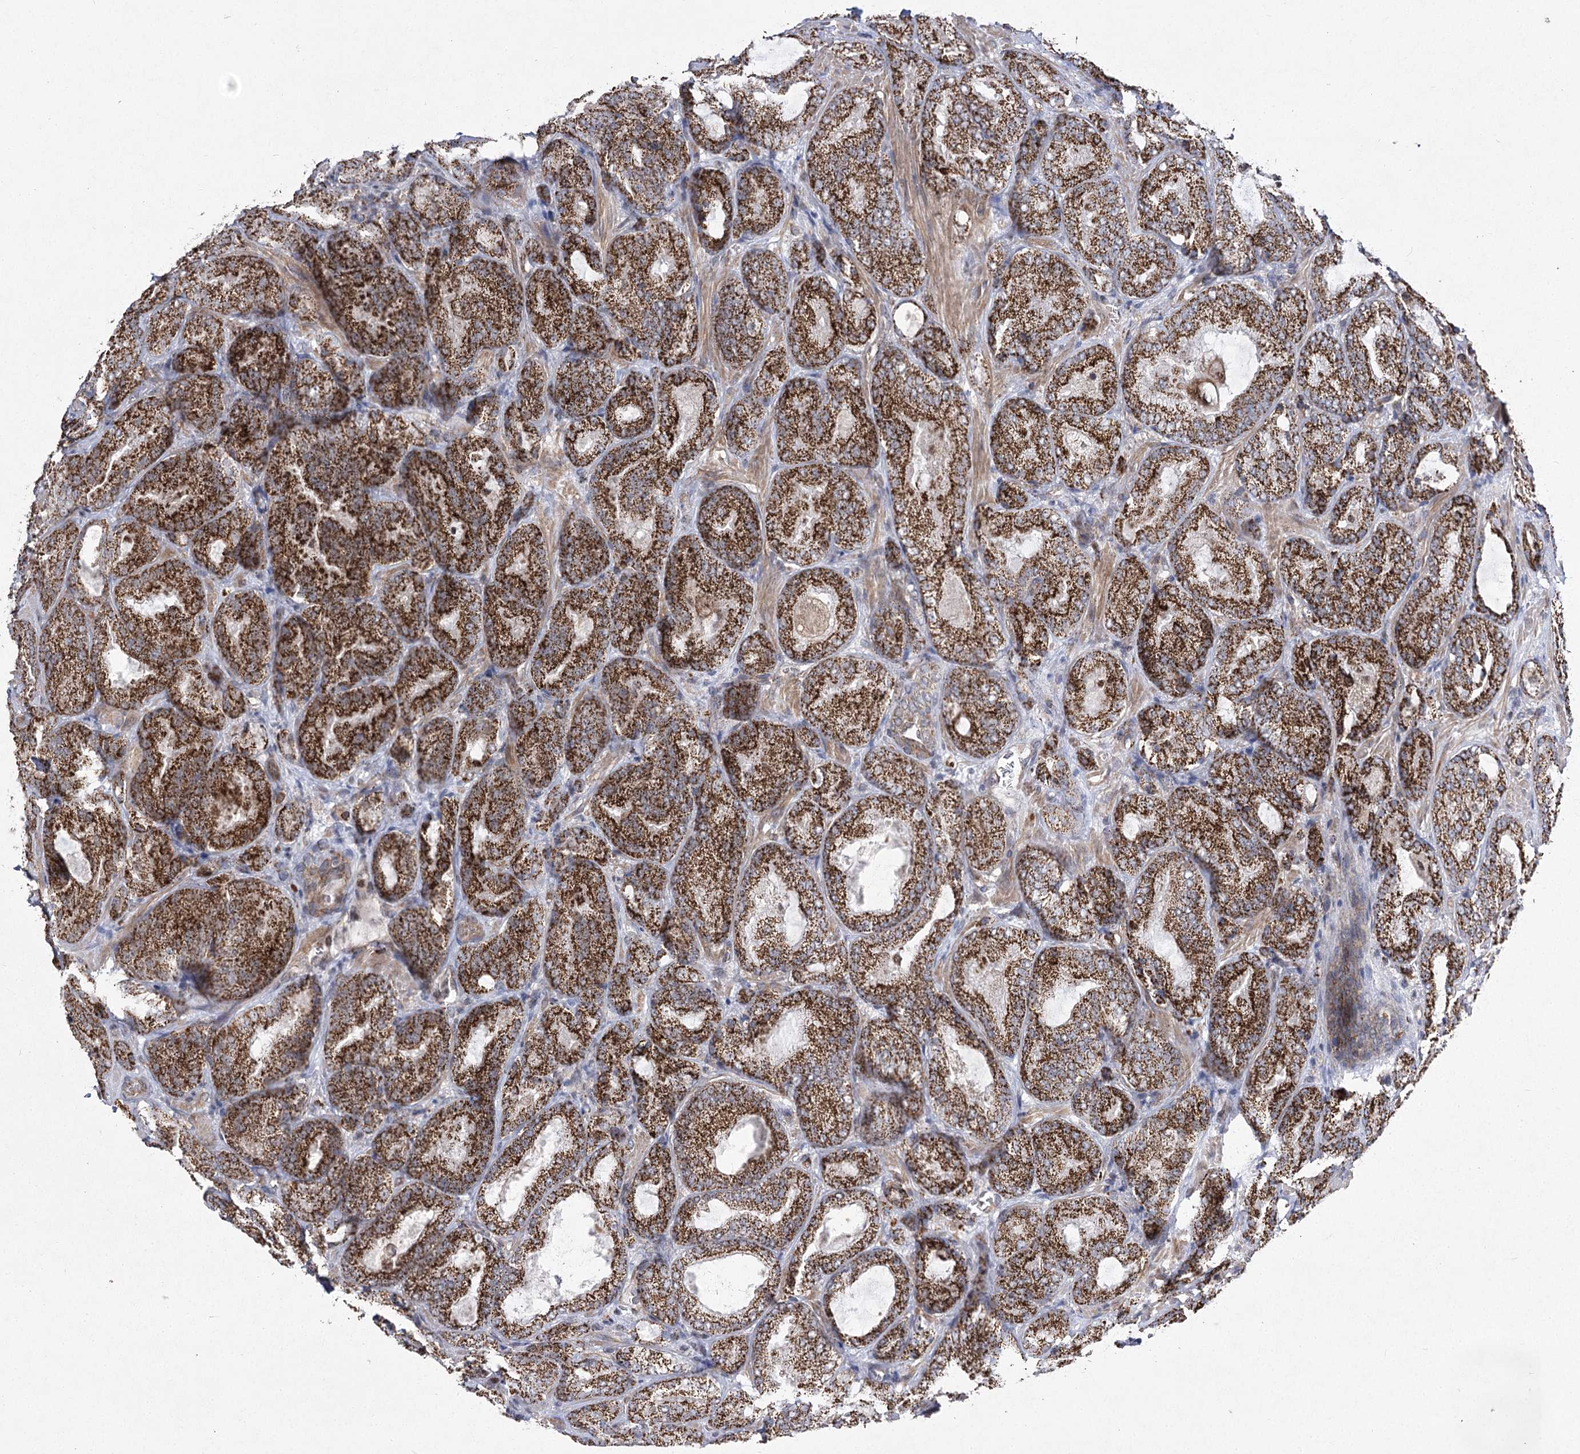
{"staining": {"intensity": "strong", "quantity": ">75%", "location": "cytoplasmic/membranous"}, "tissue": "prostate cancer", "cell_type": "Tumor cells", "image_type": "cancer", "snomed": [{"axis": "morphology", "description": "Adenocarcinoma, Low grade"}, {"axis": "topography", "description": "Prostate"}], "caption": "About >75% of tumor cells in low-grade adenocarcinoma (prostate) reveal strong cytoplasmic/membranous protein expression as visualized by brown immunohistochemical staining.", "gene": "SLC4A1AP", "patient": {"sex": "male", "age": 74}}